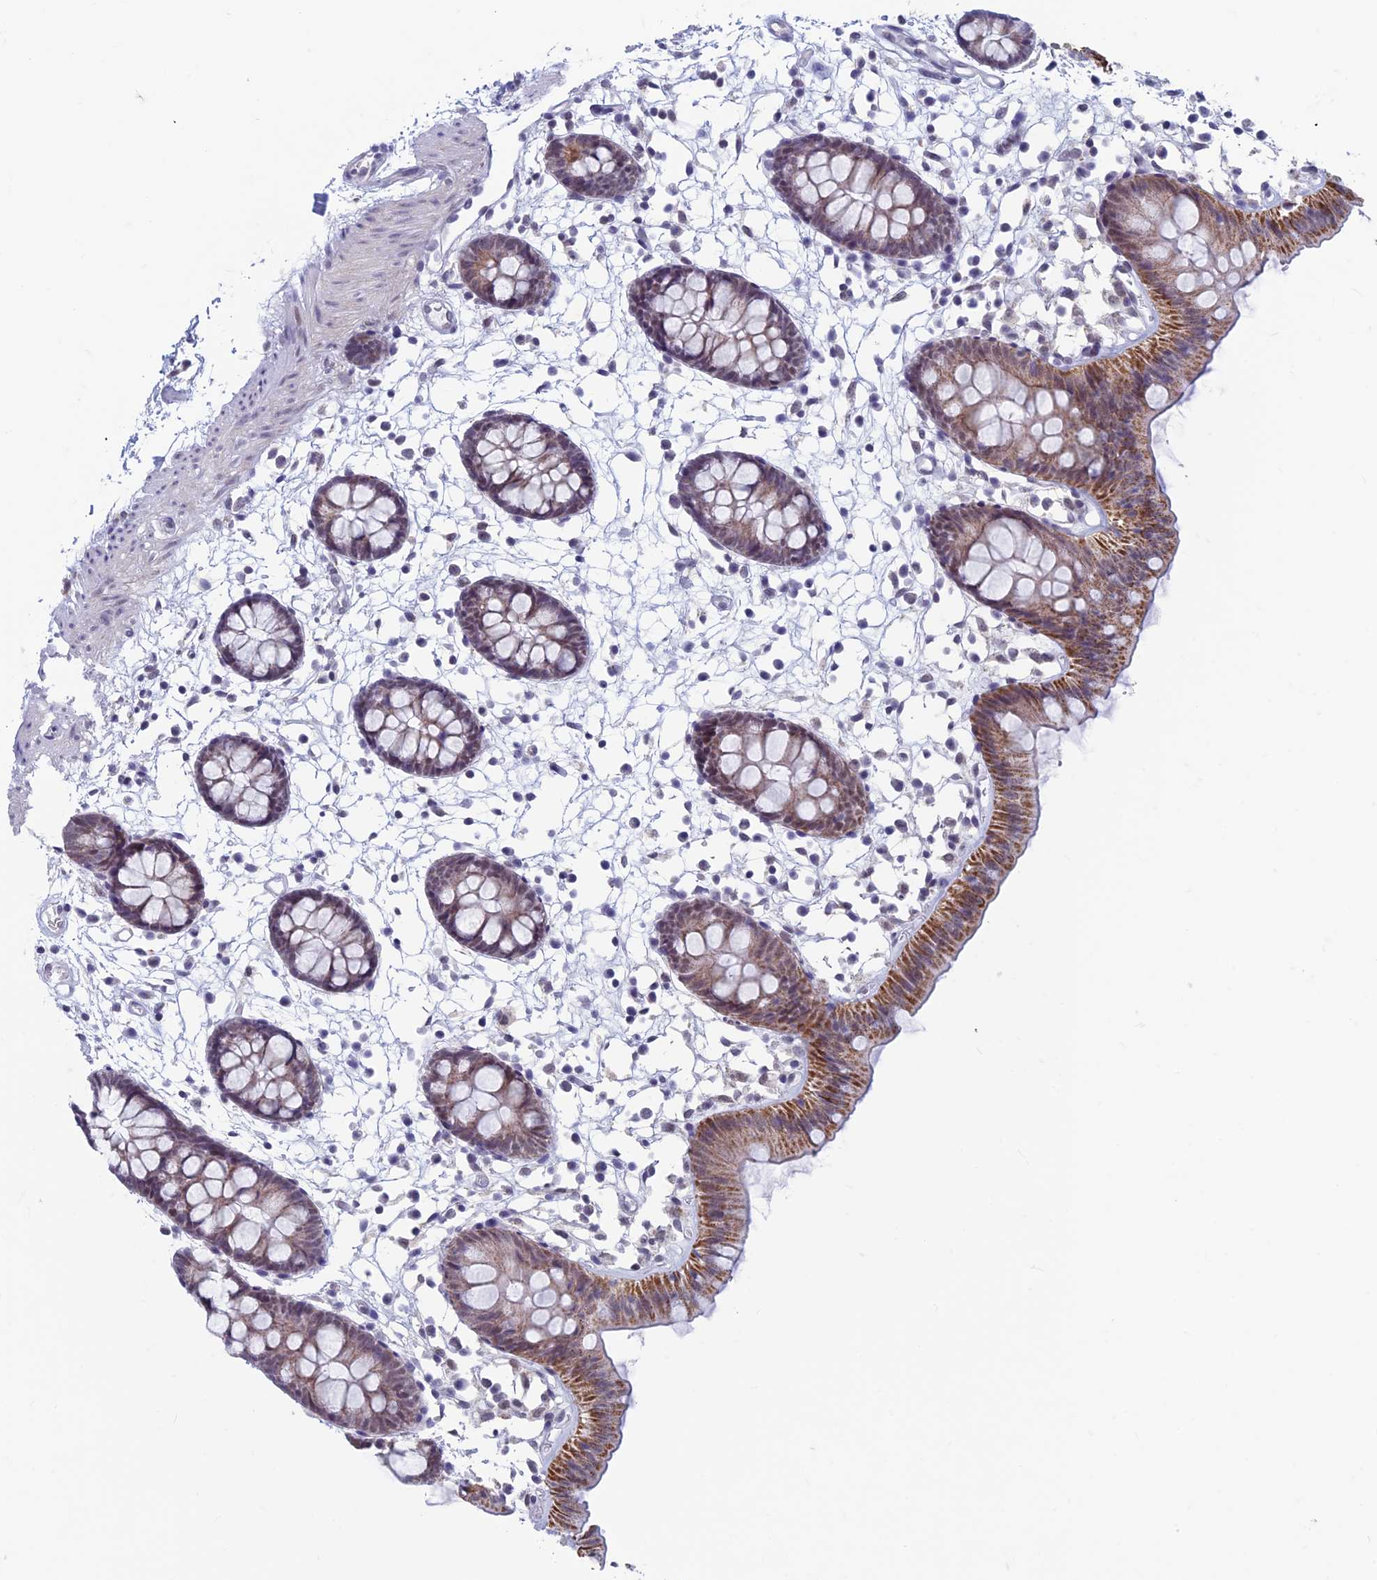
{"staining": {"intensity": "negative", "quantity": "none", "location": "none"}, "tissue": "colon", "cell_type": "Endothelial cells", "image_type": "normal", "snomed": [{"axis": "morphology", "description": "Normal tissue, NOS"}, {"axis": "topography", "description": "Colon"}], "caption": "An IHC histopathology image of benign colon is shown. There is no staining in endothelial cells of colon. (Immunohistochemistry (ihc), brightfield microscopy, high magnification).", "gene": "ASH2L", "patient": {"sex": "male", "age": 56}}